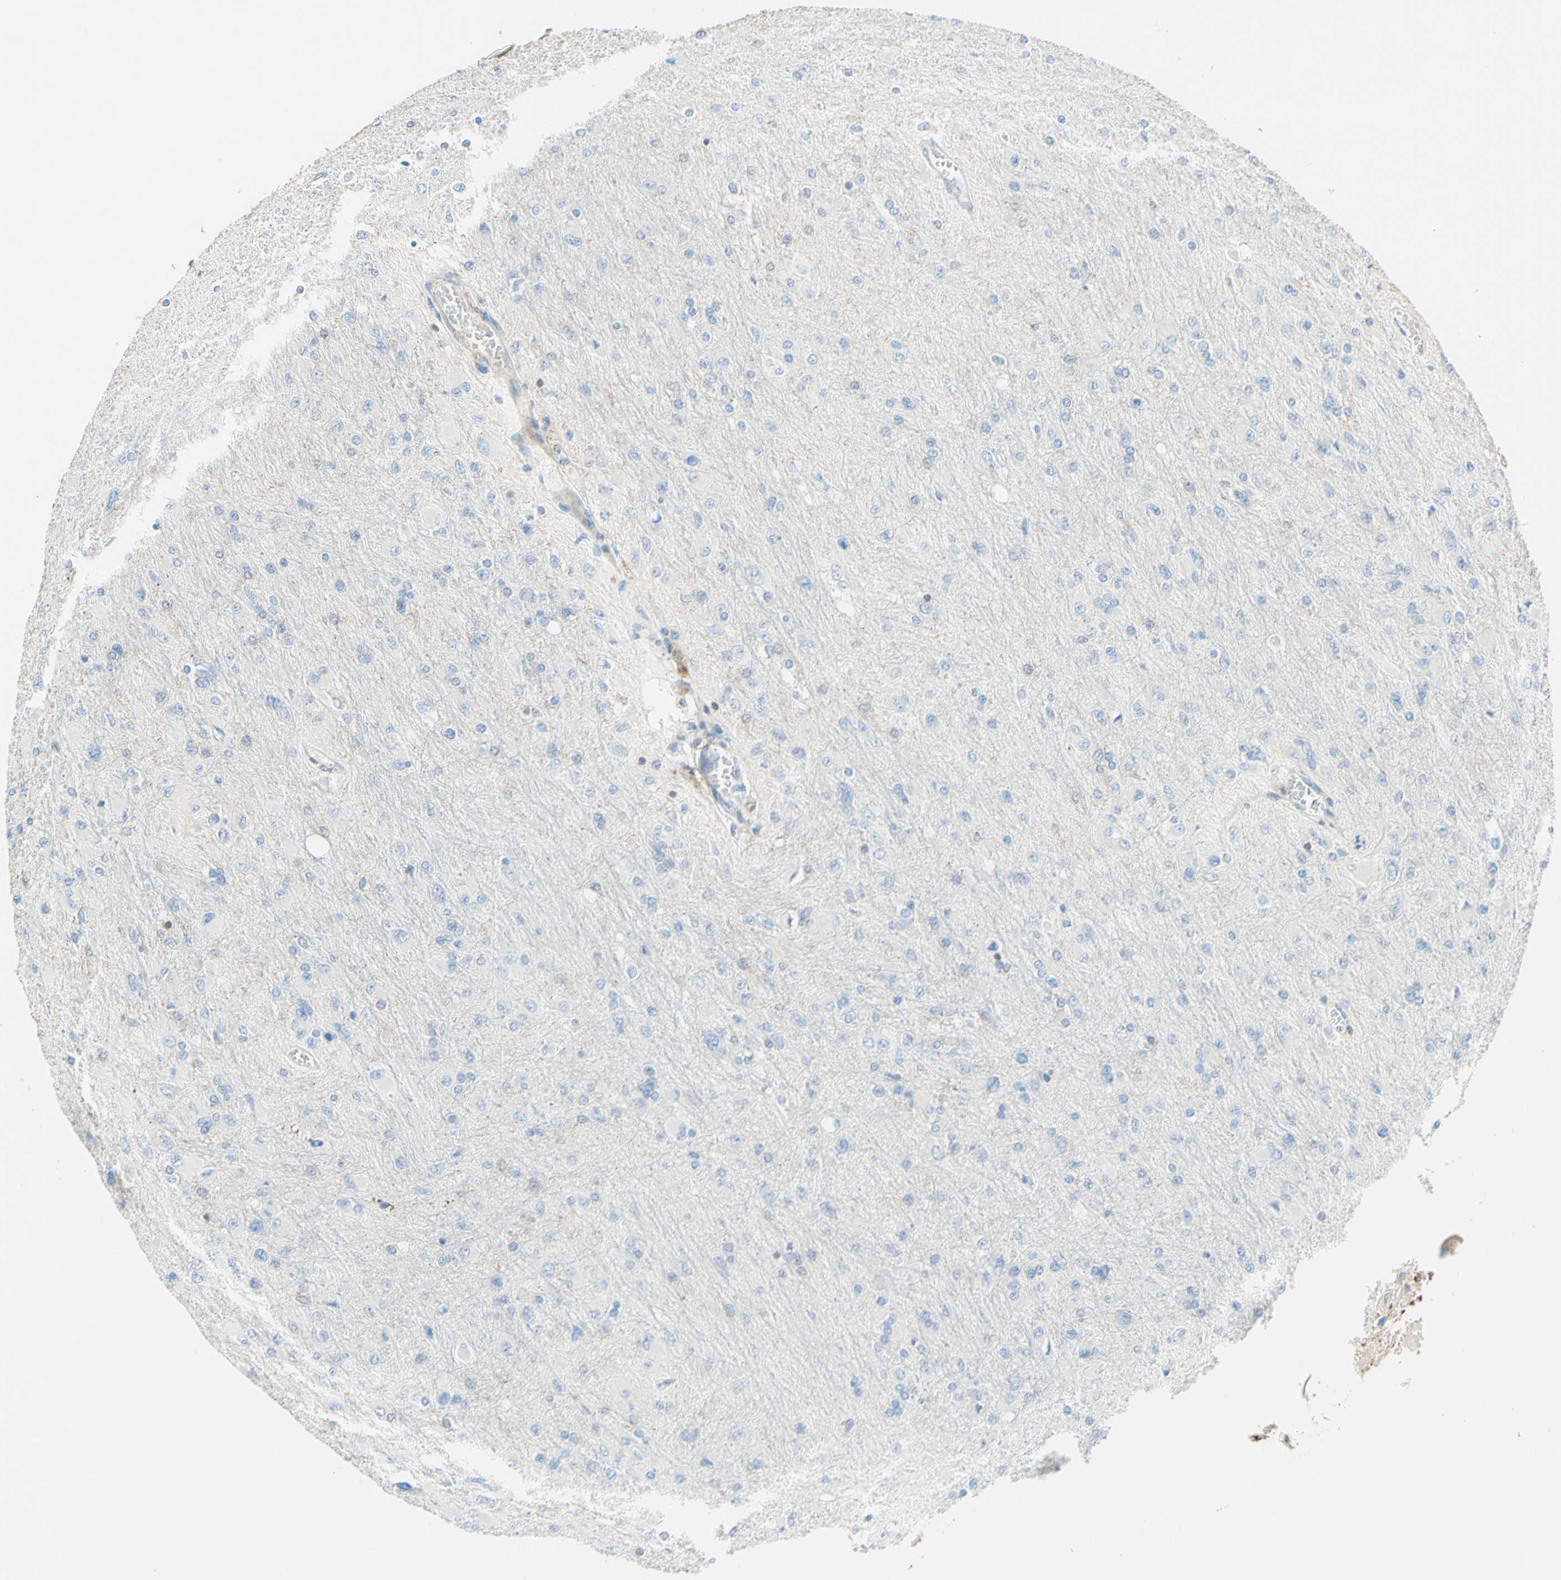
{"staining": {"intensity": "negative", "quantity": "none", "location": "none"}, "tissue": "glioma", "cell_type": "Tumor cells", "image_type": "cancer", "snomed": [{"axis": "morphology", "description": "Glioma, malignant, High grade"}, {"axis": "topography", "description": "Cerebral cortex"}], "caption": "This photomicrograph is of malignant glioma (high-grade) stained with immunohistochemistry to label a protein in brown with the nuclei are counter-stained blue. There is no expression in tumor cells.", "gene": "SEMA4C", "patient": {"sex": "female", "age": 36}}